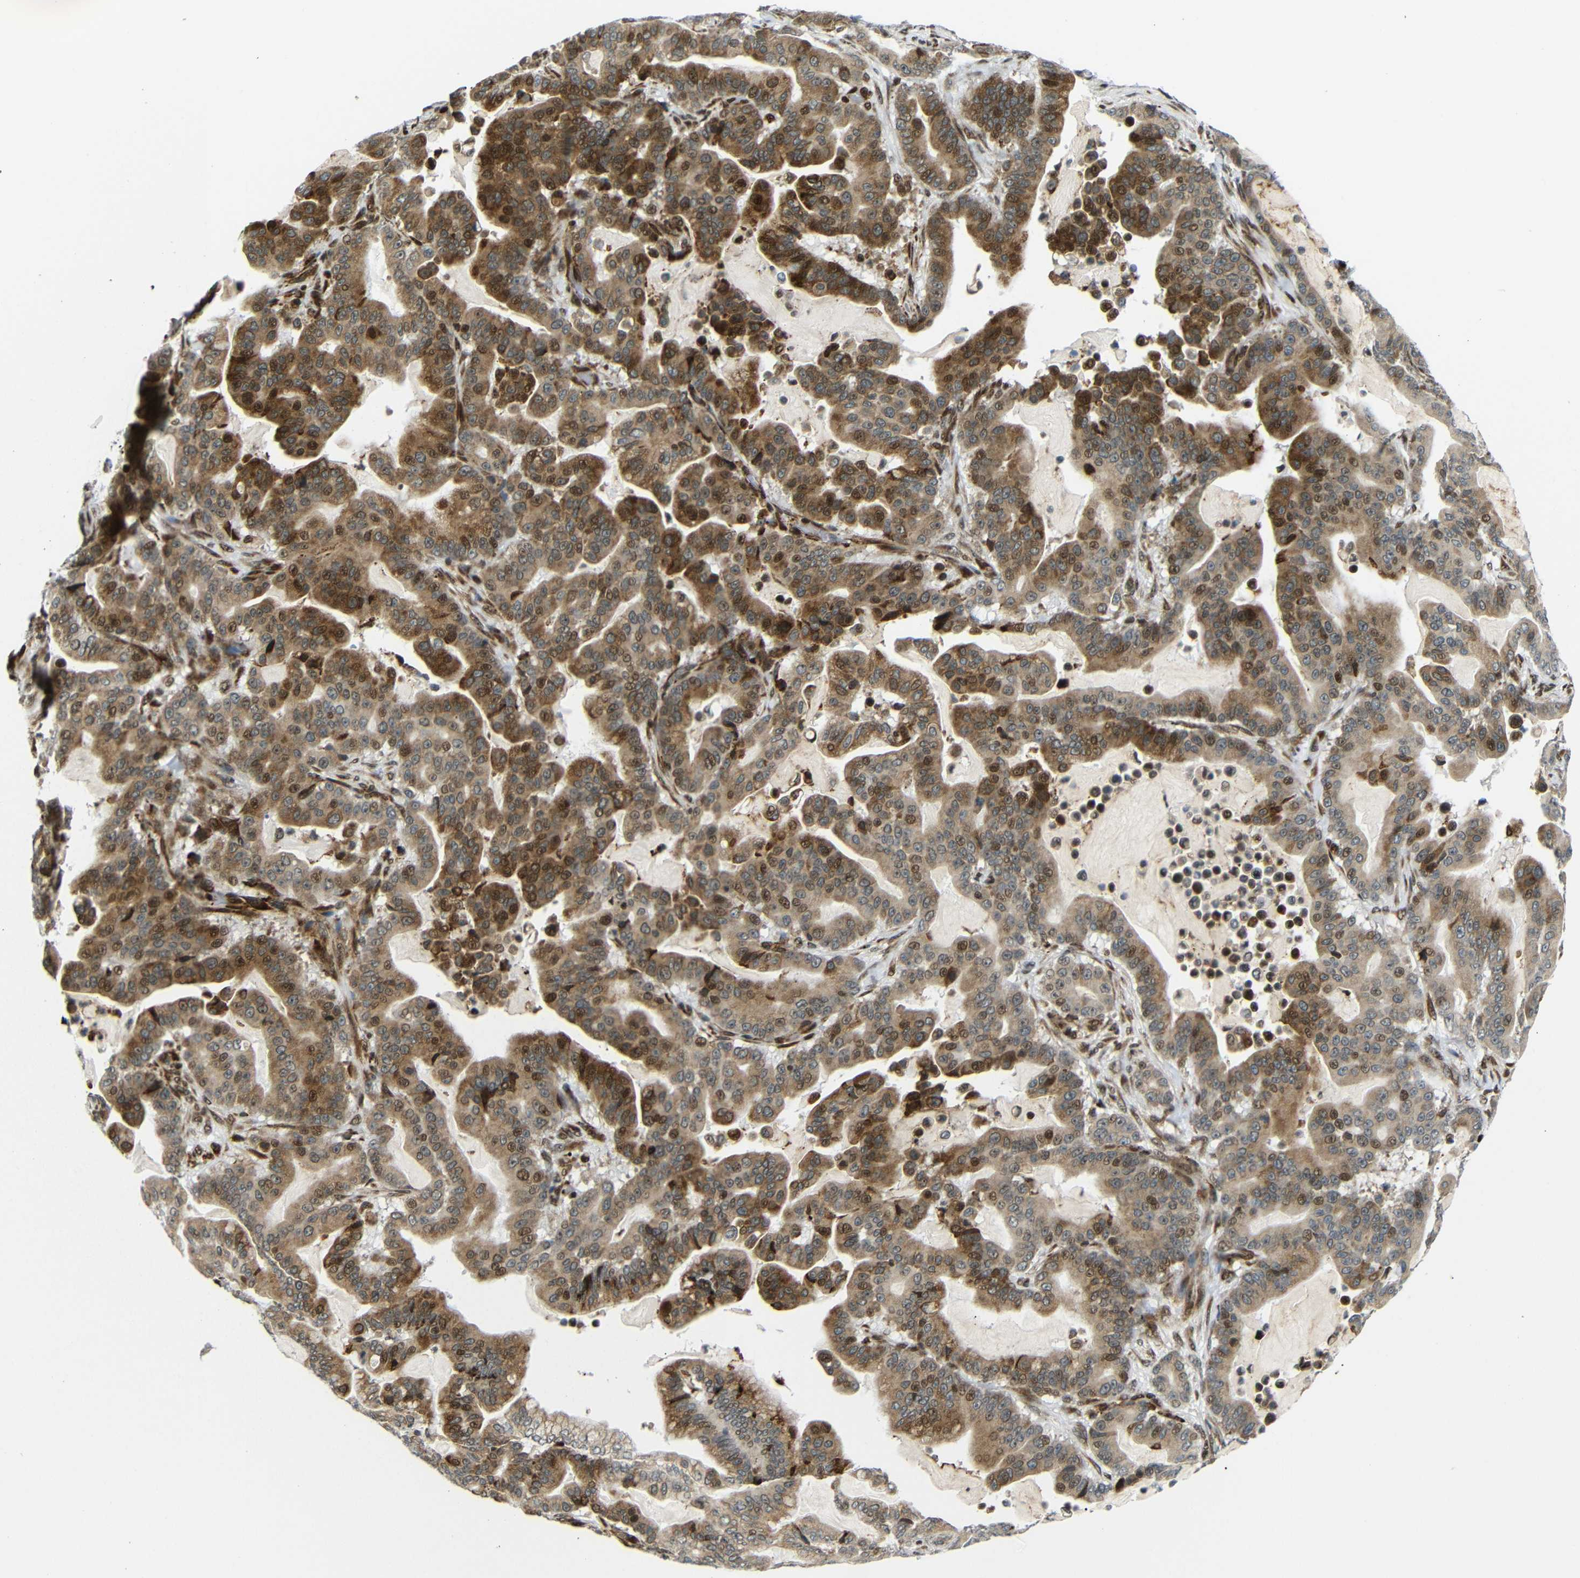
{"staining": {"intensity": "moderate", "quantity": ">75%", "location": "cytoplasmic/membranous,nuclear"}, "tissue": "pancreatic cancer", "cell_type": "Tumor cells", "image_type": "cancer", "snomed": [{"axis": "morphology", "description": "Adenocarcinoma, NOS"}, {"axis": "topography", "description": "Pancreas"}], "caption": "Brown immunohistochemical staining in pancreatic cancer (adenocarcinoma) reveals moderate cytoplasmic/membranous and nuclear expression in about >75% of tumor cells. The staining was performed using DAB (3,3'-diaminobenzidine) to visualize the protein expression in brown, while the nuclei were stained in blue with hematoxylin (Magnification: 20x).", "gene": "SPCS2", "patient": {"sex": "male", "age": 63}}